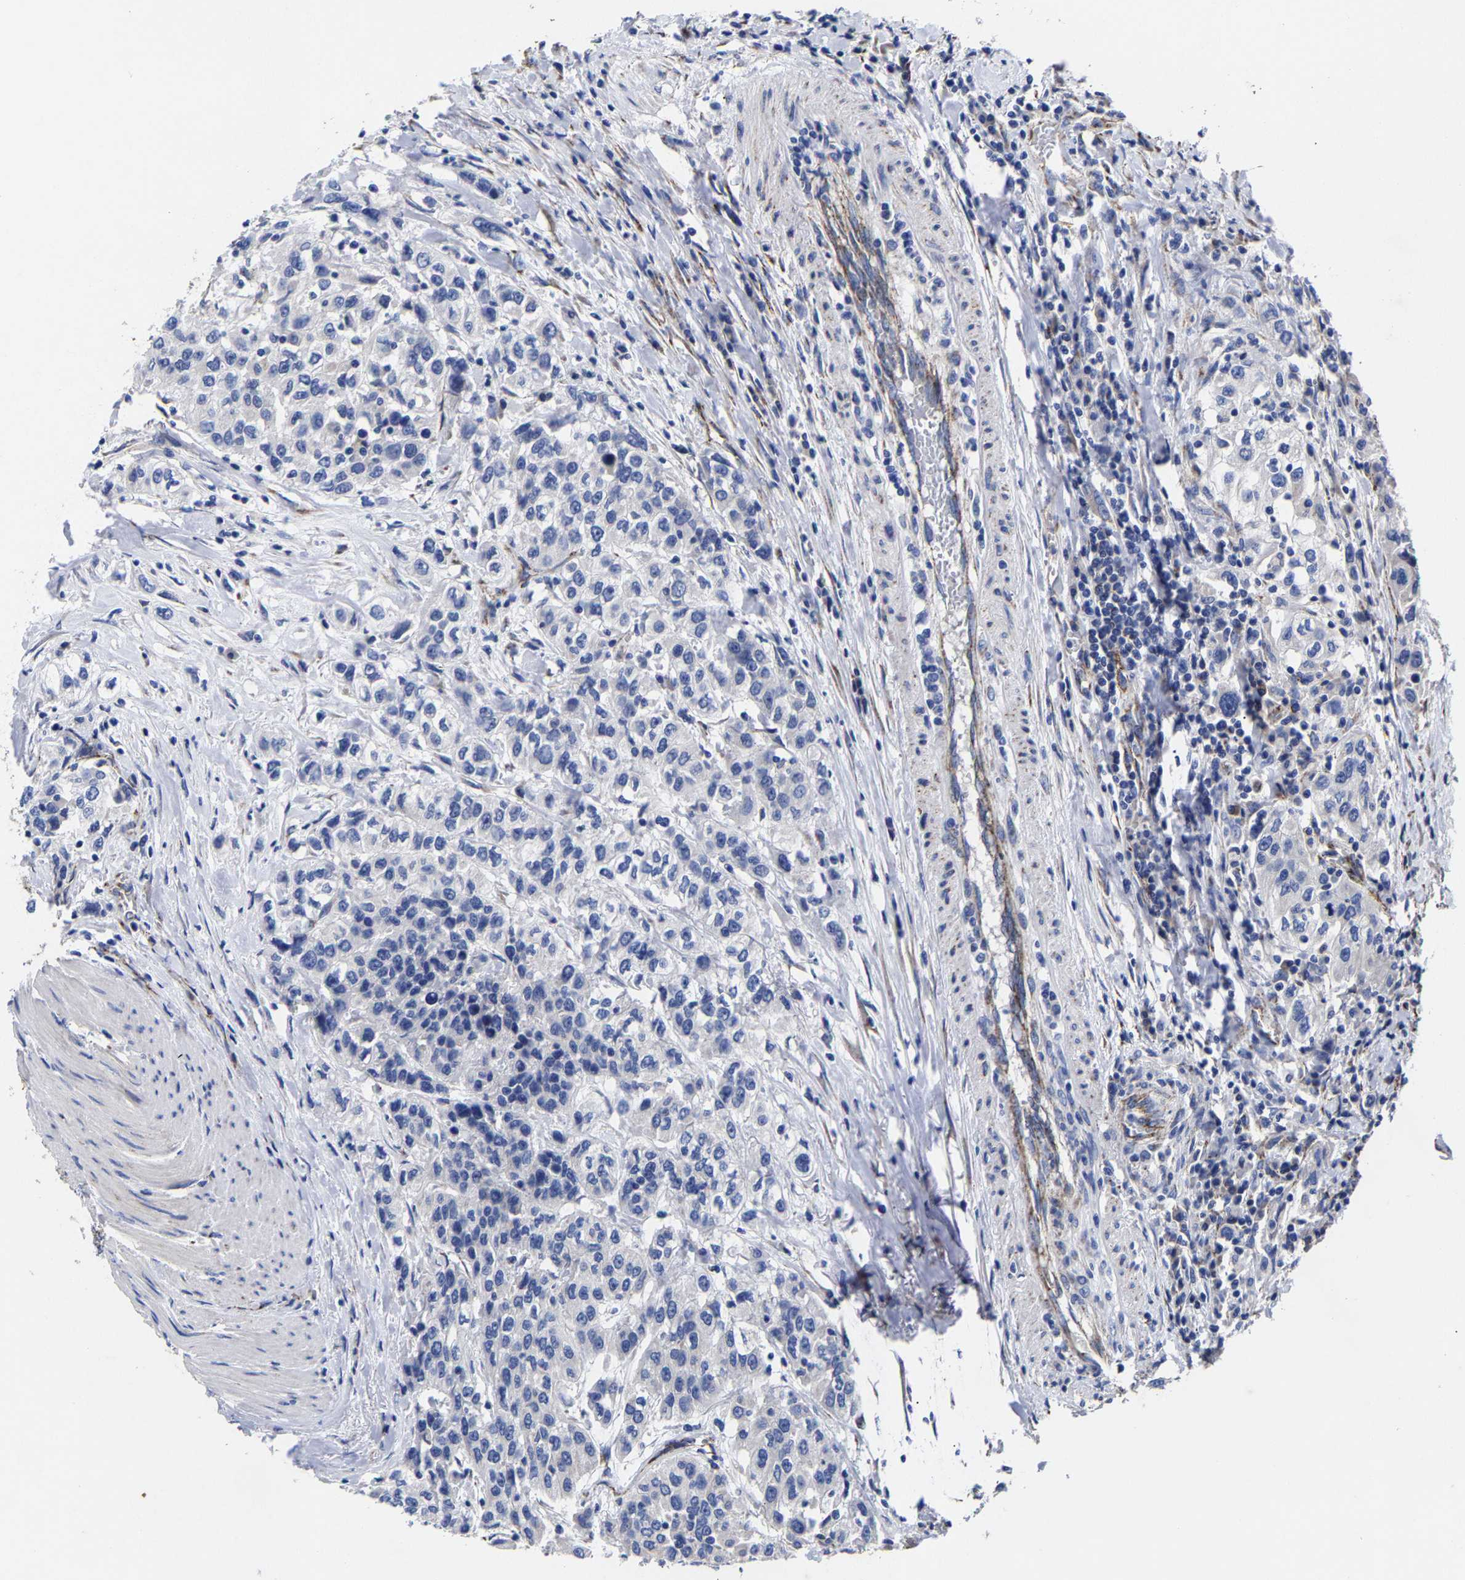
{"staining": {"intensity": "negative", "quantity": "none", "location": "none"}, "tissue": "urothelial cancer", "cell_type": "Tumor cells", "image_type": "cancer", "snomed": [{"axis": "morphology", "description": "Urothelial carcinoma, High grade"}, {"axis": "topography", "description": "Urinary bladder"}], "caption": "IHC photomicrograph of neoplastic tissue: human urothelial cancer stained with DAB displays no significant protein positivity in tumor cells.", "gene": "AASS", "patient": {"sex": "female", "age": 80}}